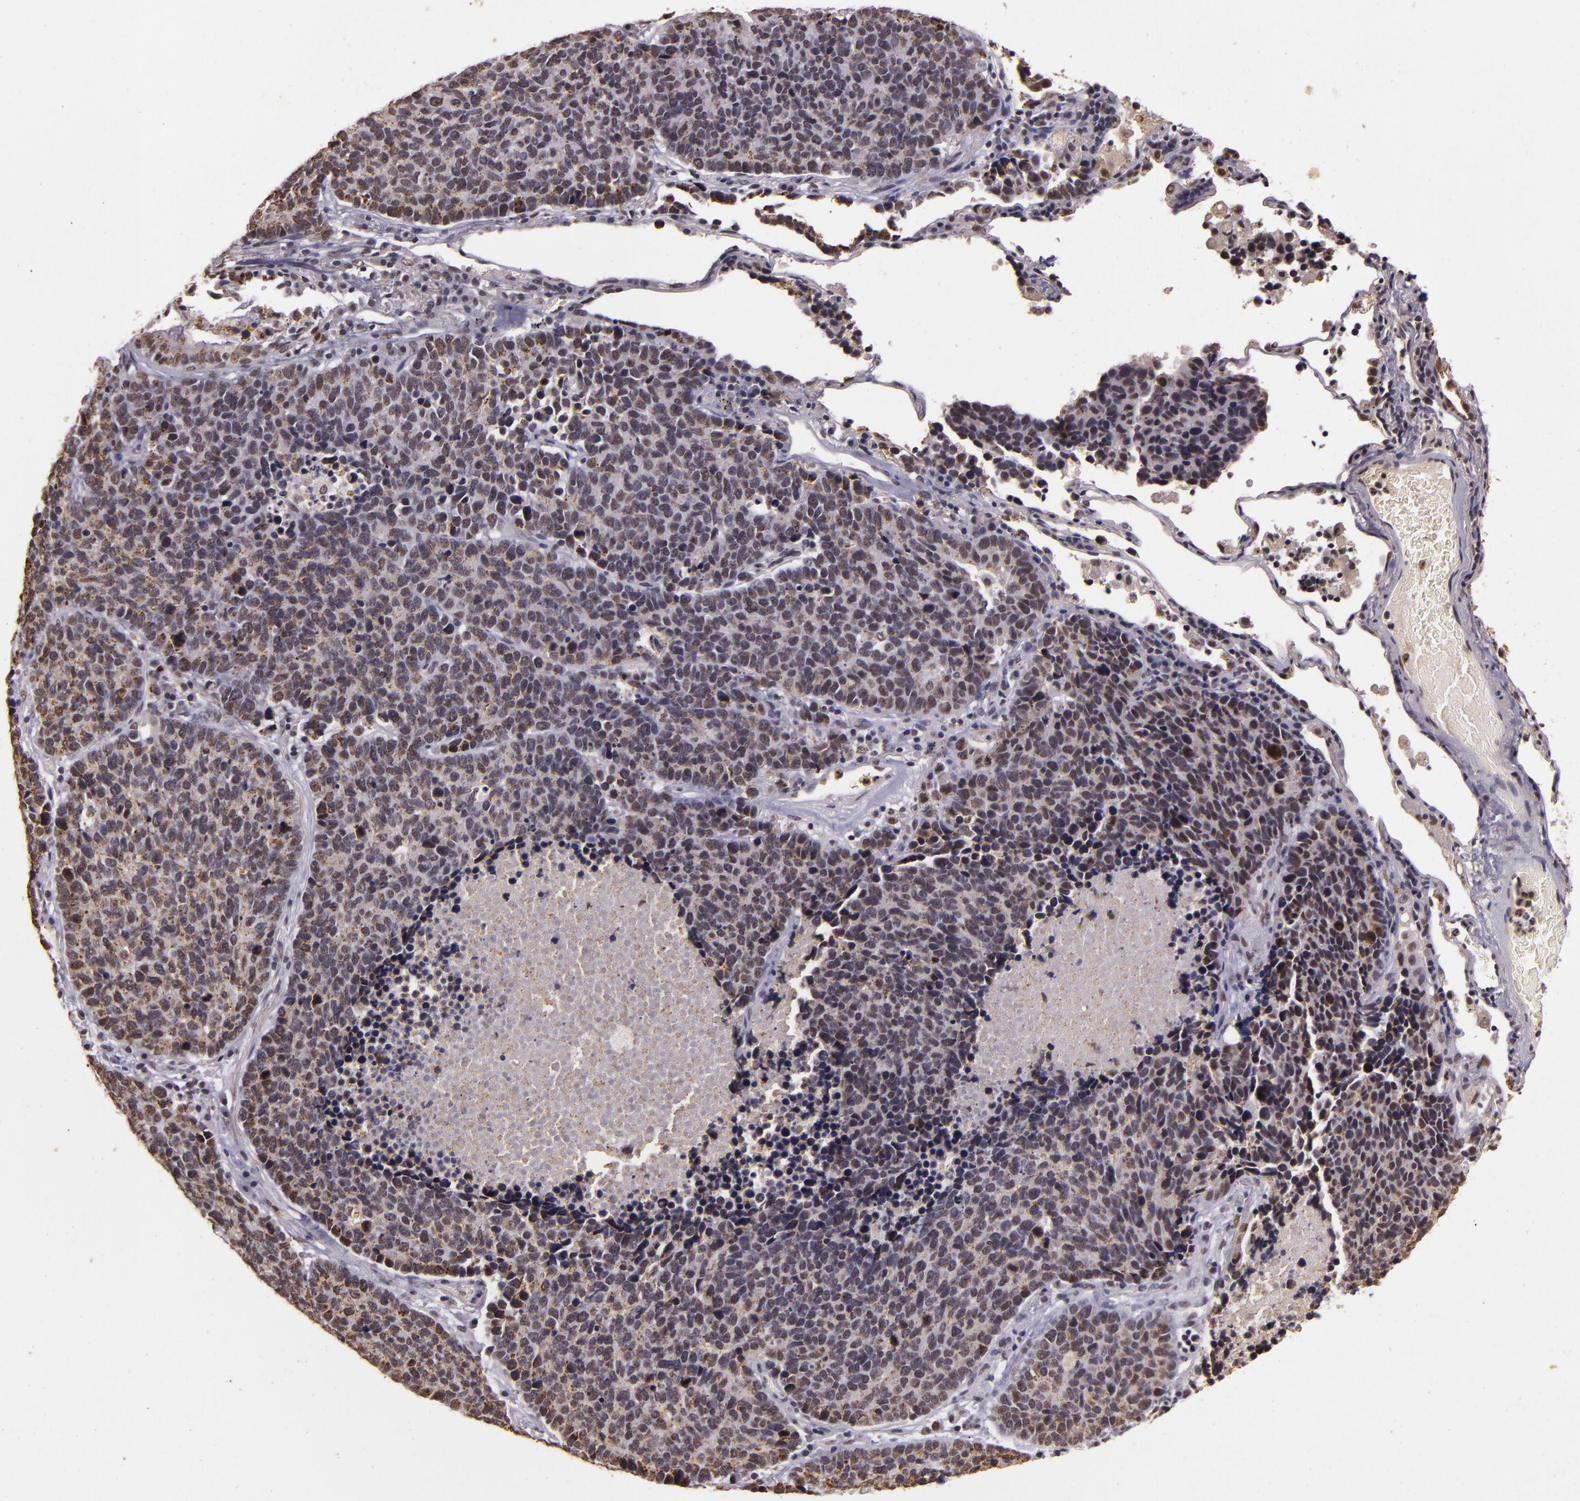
{"staining": {"intensity": "weak", "quantity": "<25%", "location": "nuclear"}, "tissue": "lung cancer", "cell_type": "Tumor cells", "image_type": "cancer", "snomed": [{"axis": "morphology", "description": "Neoplasm, malignant, NOS"}, {"axis": "topography", "description": "Lung"}], "caption": "High power microscopy image of an IHC micrograph of lung neoplasm (malignant), revealing no significant positivity in tumor cells. (Immunohistochemistry, brightfield microscopy, high magnification).", "gene": "CBX3", "patient": {"sex": "female", "age": 75}}